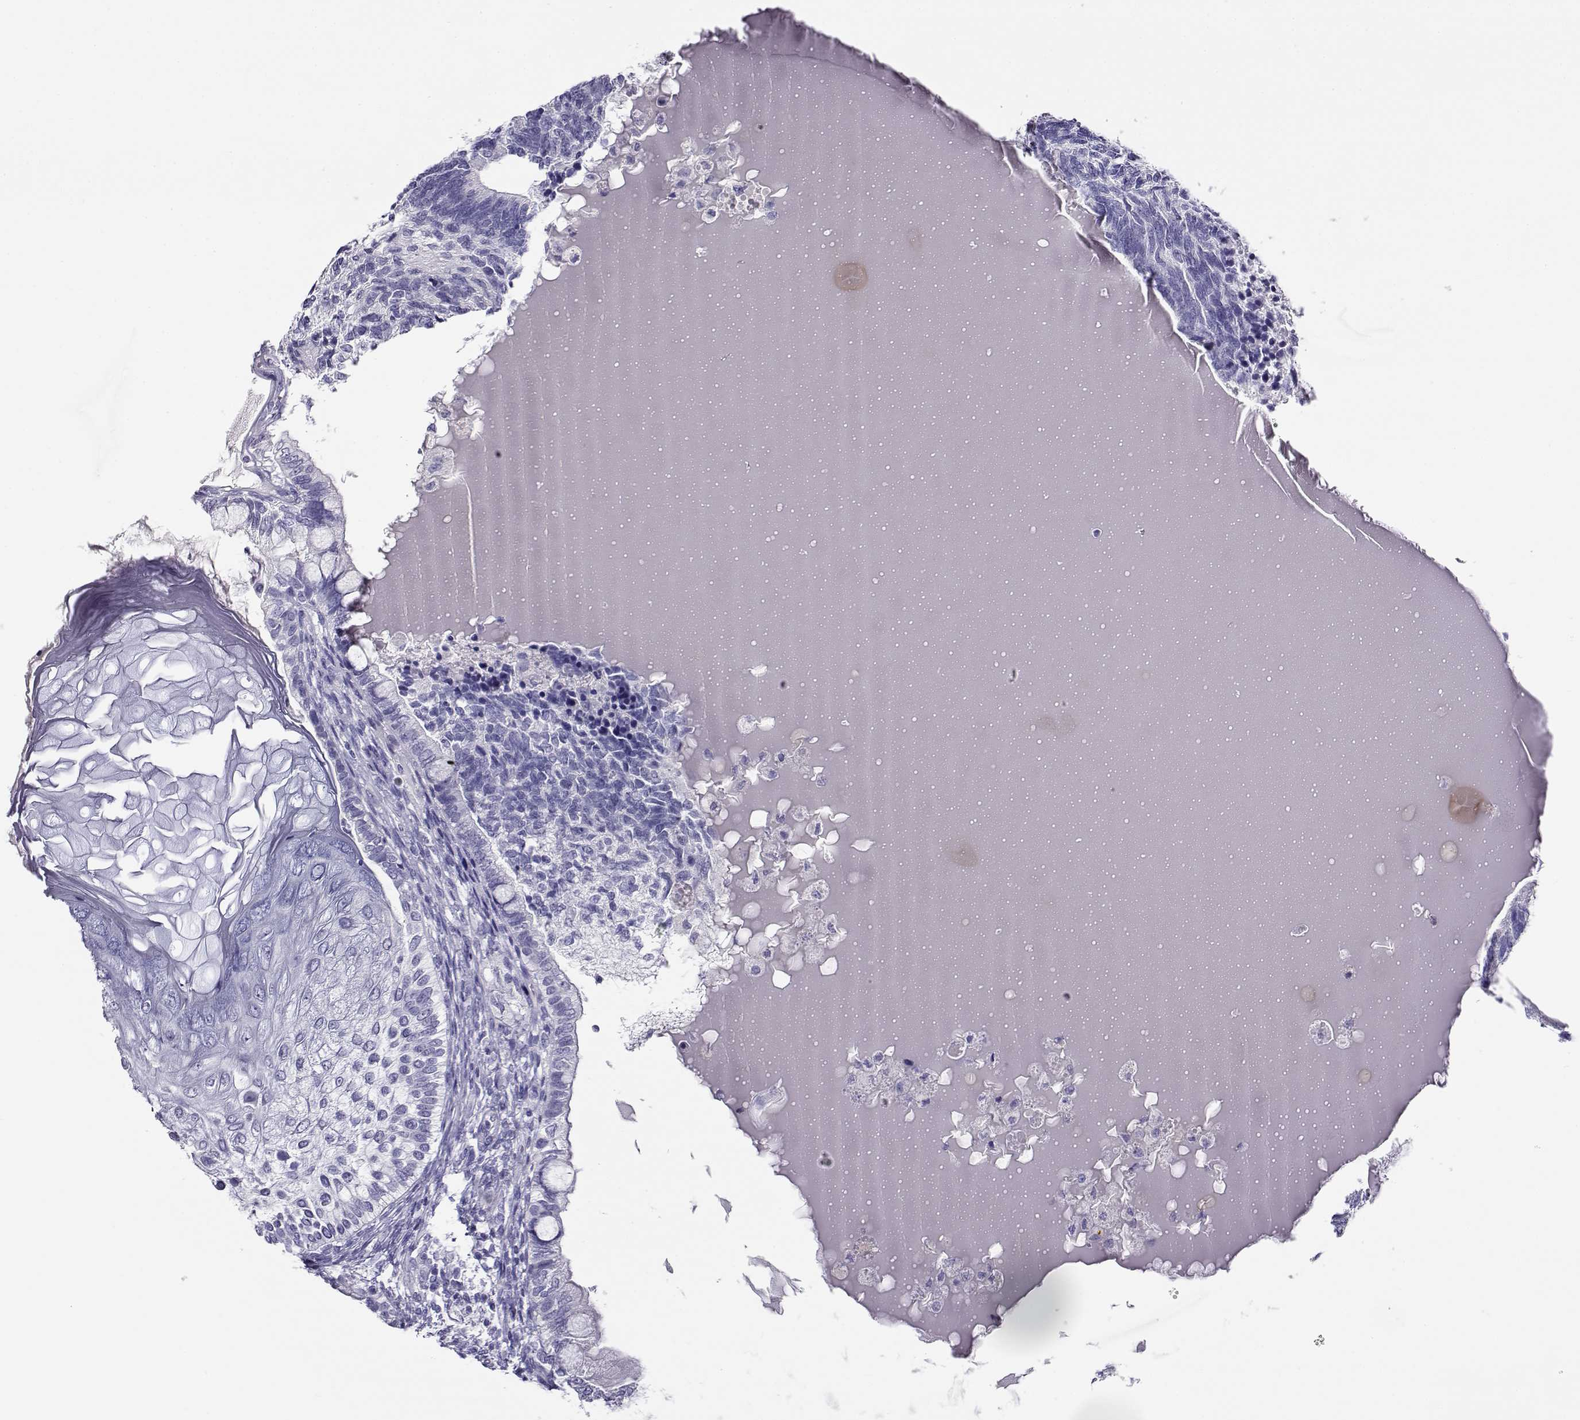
{"staining": {"intensity": "negative", "quantity": "none", "location": "none"}, "tissue": "testis cancer", "cell_type": "Tumor cells", "image_type": "cancer", "snomed": [{"axis": "morphology", "description": "Seminoma, NOS"}, {"axis": "morphology", "description": "Carcinoma, Embryonal, NOS"}, {"axis": "topography", "description": "Testis"}], "caption": "Immunohistochemical staining of human testis seminoma demonstrates no significant expression in tumor cells.", "gene": "CABS1", "patient": {"sex": "male", "age": 41}}